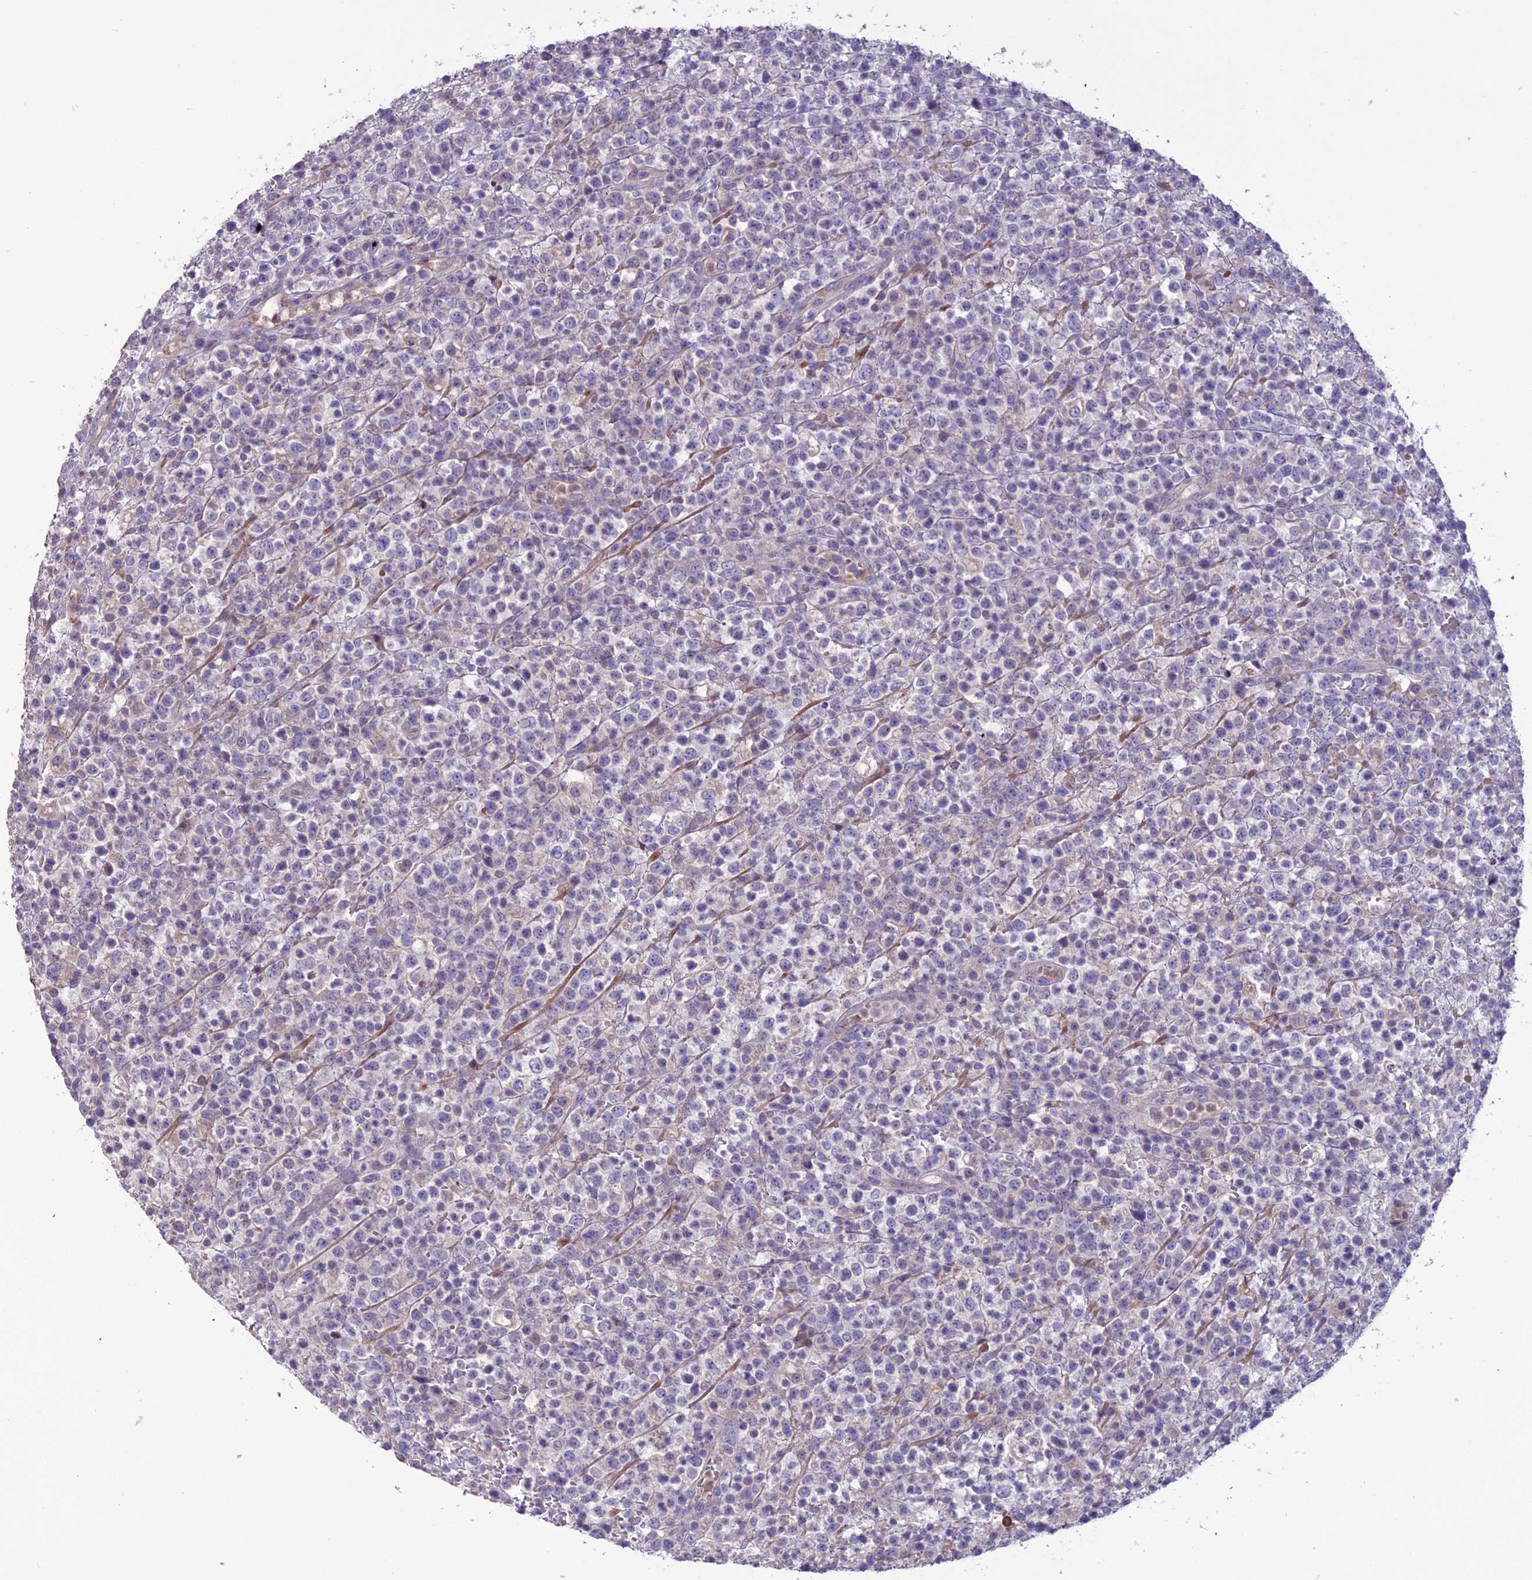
{"staining": {"intensity": "negative", "quantity": "none", "location": "none"}, "tissue": "lymphoma", "cell_type": "Tumor cells", "image_type": "cancer", "snomed": [{"axis": "morphology", "description": "Malignant lymphoma, non-Hodgkin's type, High grade"}, {"axis": "topography", "description": "Colon"}], "caption": "The histopathology image reveals no significant positivity in tumor cells of lymphoma.", "gene": "C2orf76", "patient": {"sex": "female", "age": 53}}